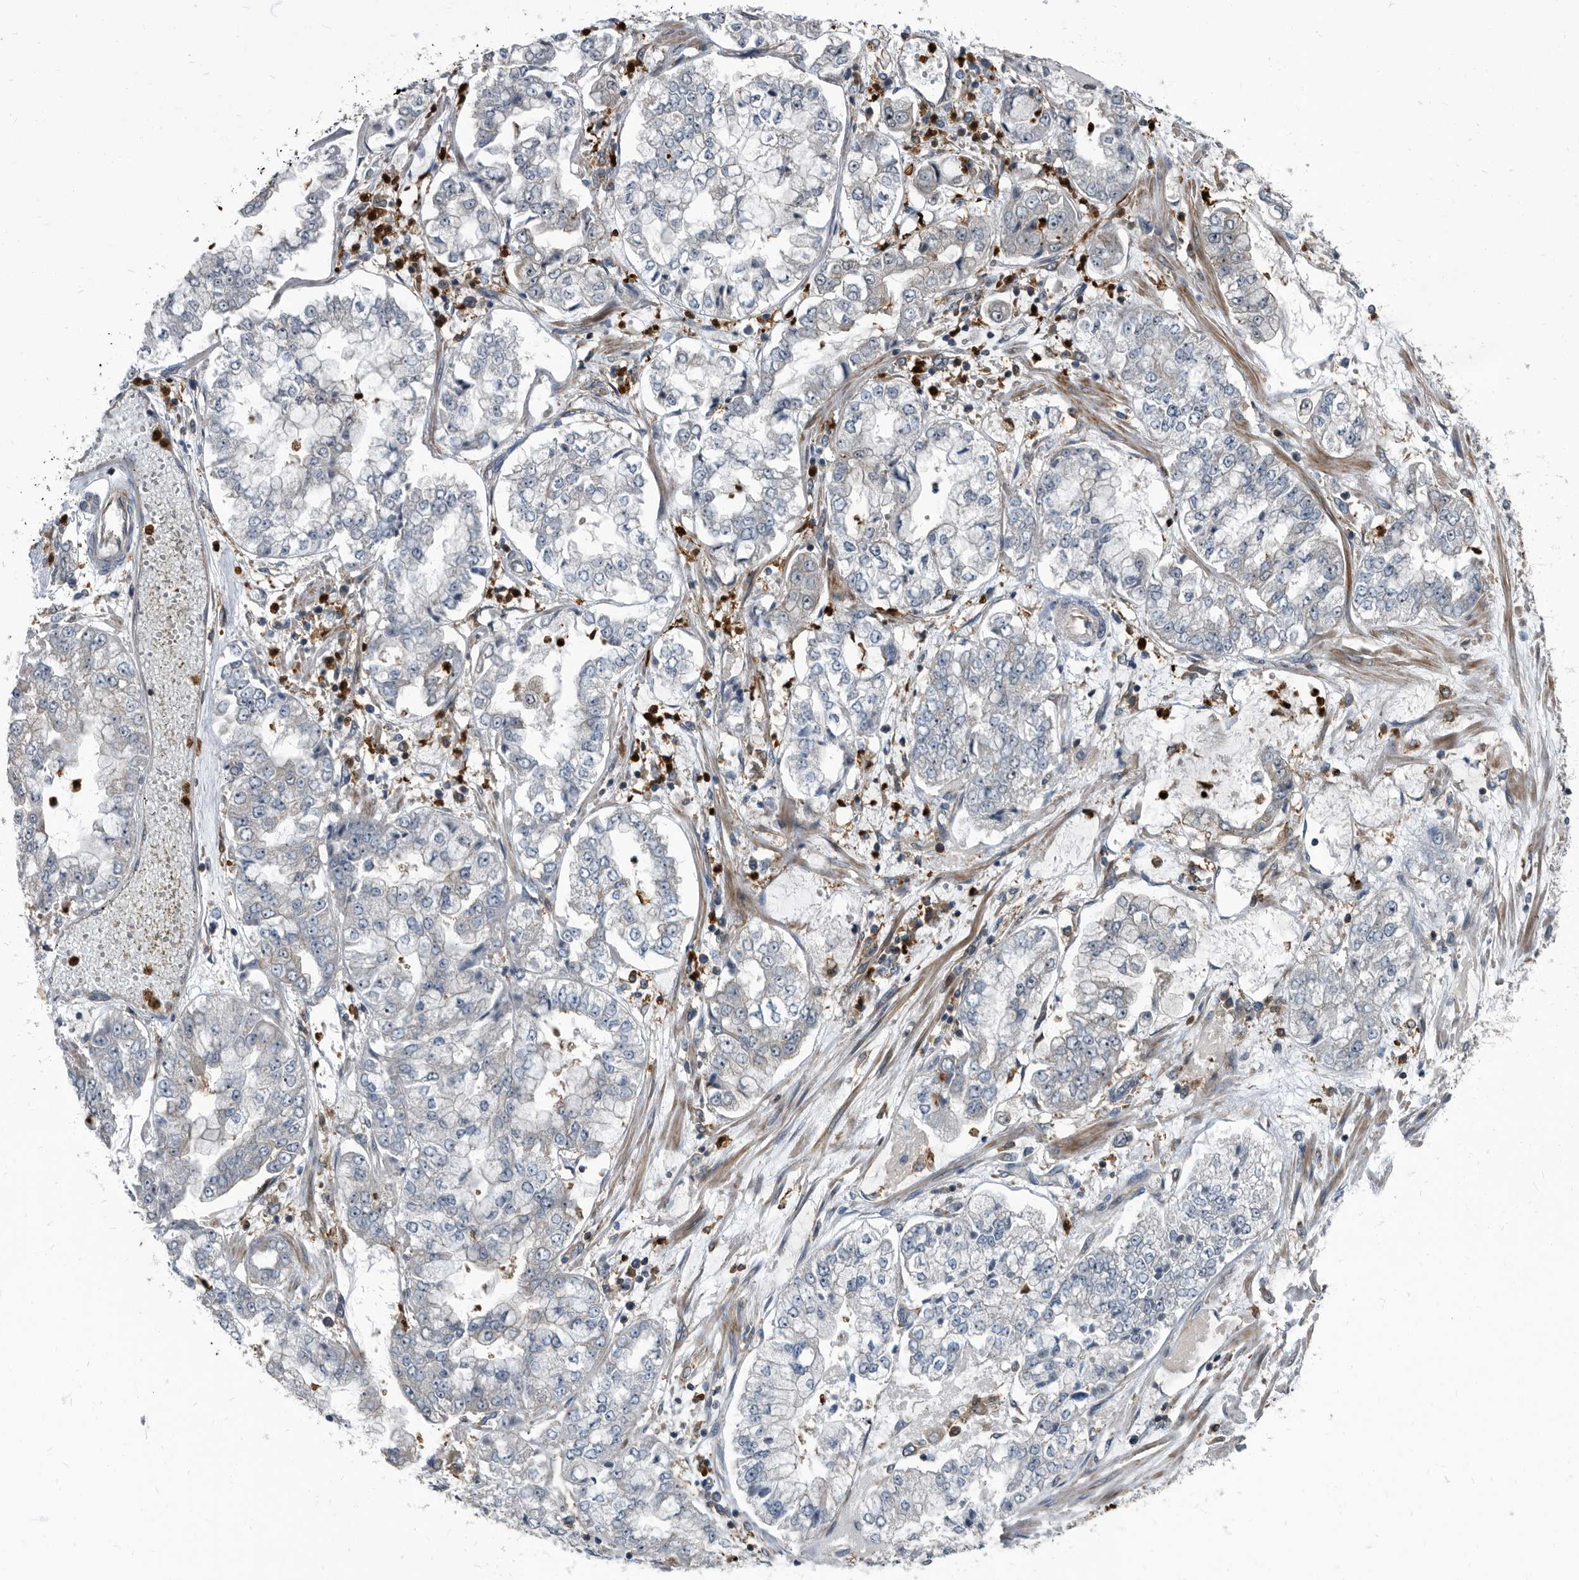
{"staining": {"intensity": "negative", "quantity": "none", "location": "none"}, "tissue": "stomach cancer", "cell_type": "Tumor cells", "image_type": "cancer", "snomed": [{"axis": "morphology", "description": "Adenocarcinoma, NOS"}, {"axis": "topography", "description": "Stomach"}], "caption": "Immunohistochemical staining of stomach adenocarcinoma displays no significant positivity in tumor cells.", "gene": "CDV3", "patient": {"sex": "male", "age": 76}}